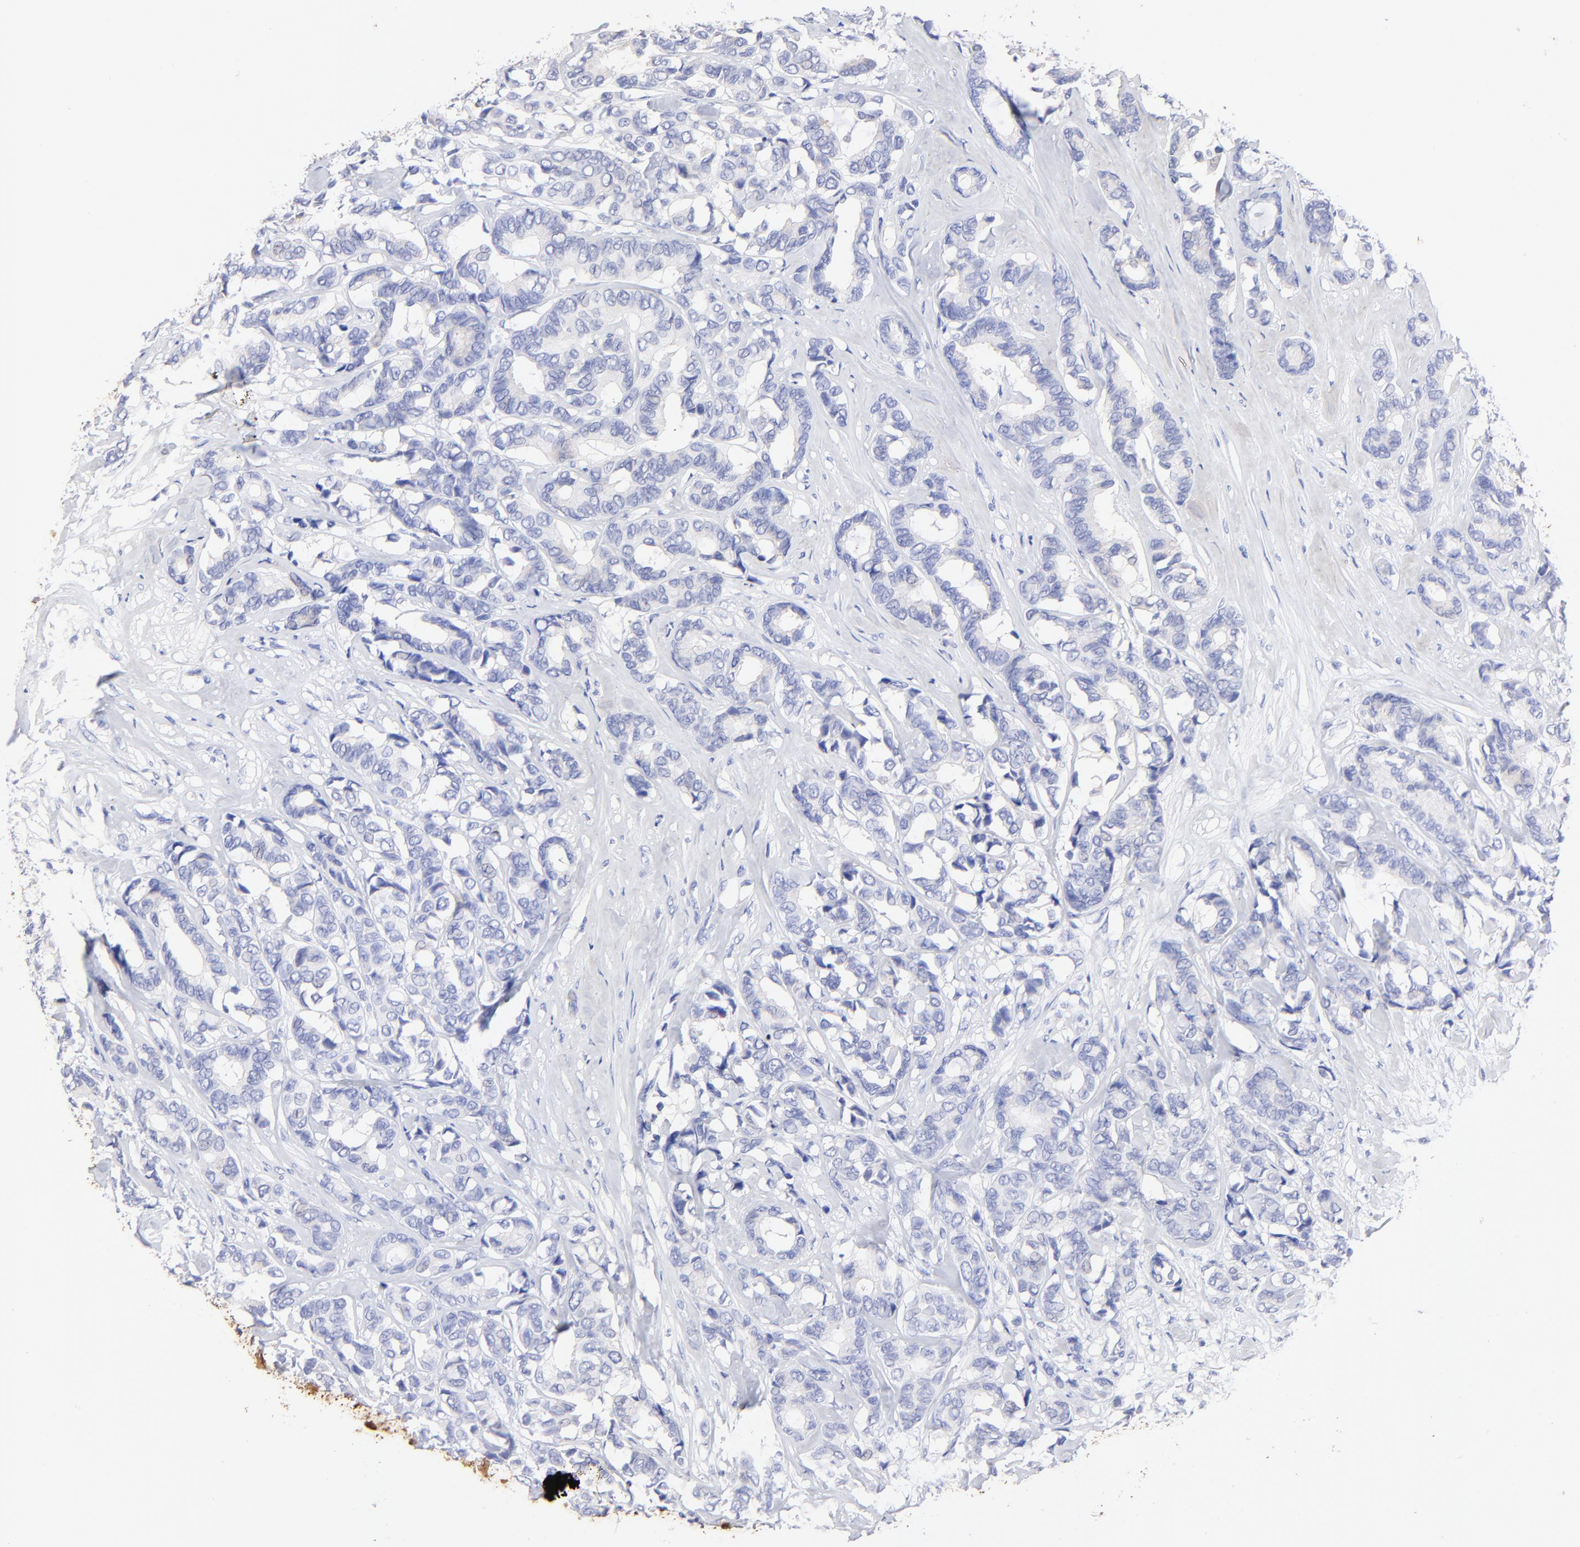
{"staining": {"intensity": "negative", "quantity": "none", "location": "none"}, "tissue": "breast cancer", "cell_type": "Tumor cells", "image_type": "cancer", "snomed": [{"axis": "morphology", "description": "Duct carcinoma"}, {"axis": "topography", "description": "Breast"}], "caption": "Breast cancer (infiltrating ductal carcinoma) stained for a protein using IHC shows no expression tumor cells.", "gene": "RAB3A", "patient": {"sex": "female", "age": 87}}